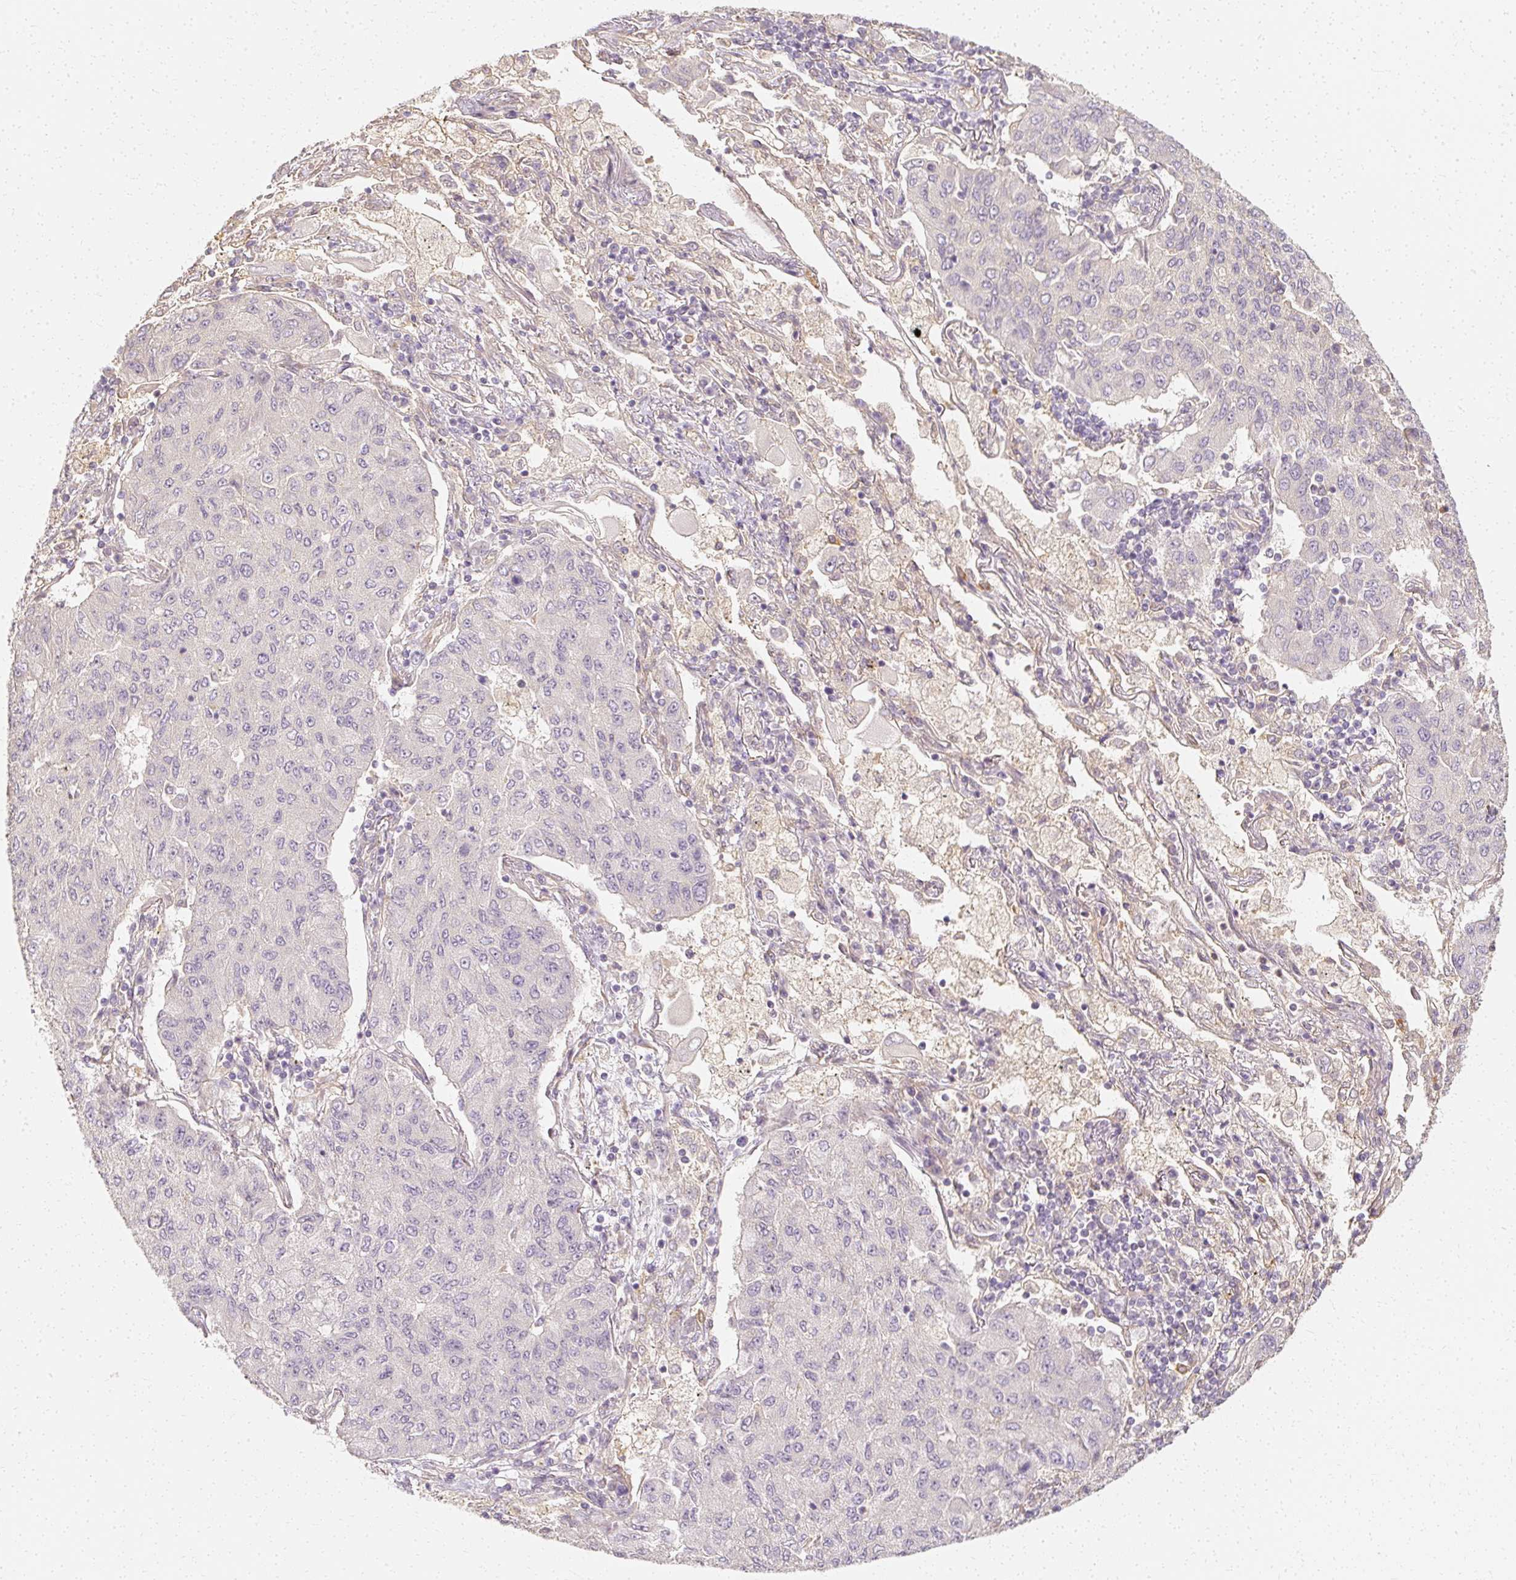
{"staining": {"intensity": "negative", "quantity": "none", "location": "none"}, "tissue": "lung cancer", "cell_type": "Tumor cells", "image_type": "cancer", "snomed": [{"axis": "morphology", "description": "Squamous cell carcinoma, NOS"}, {"axis": "topography", "description": "Lung"}], "caption": "Photomicrograph shows no significant protein expression in tumor cells of lung cancer (squamous cell carcinoma).", "gene": "GNAQ", "patient": {"sex": "male", "age": 74}}